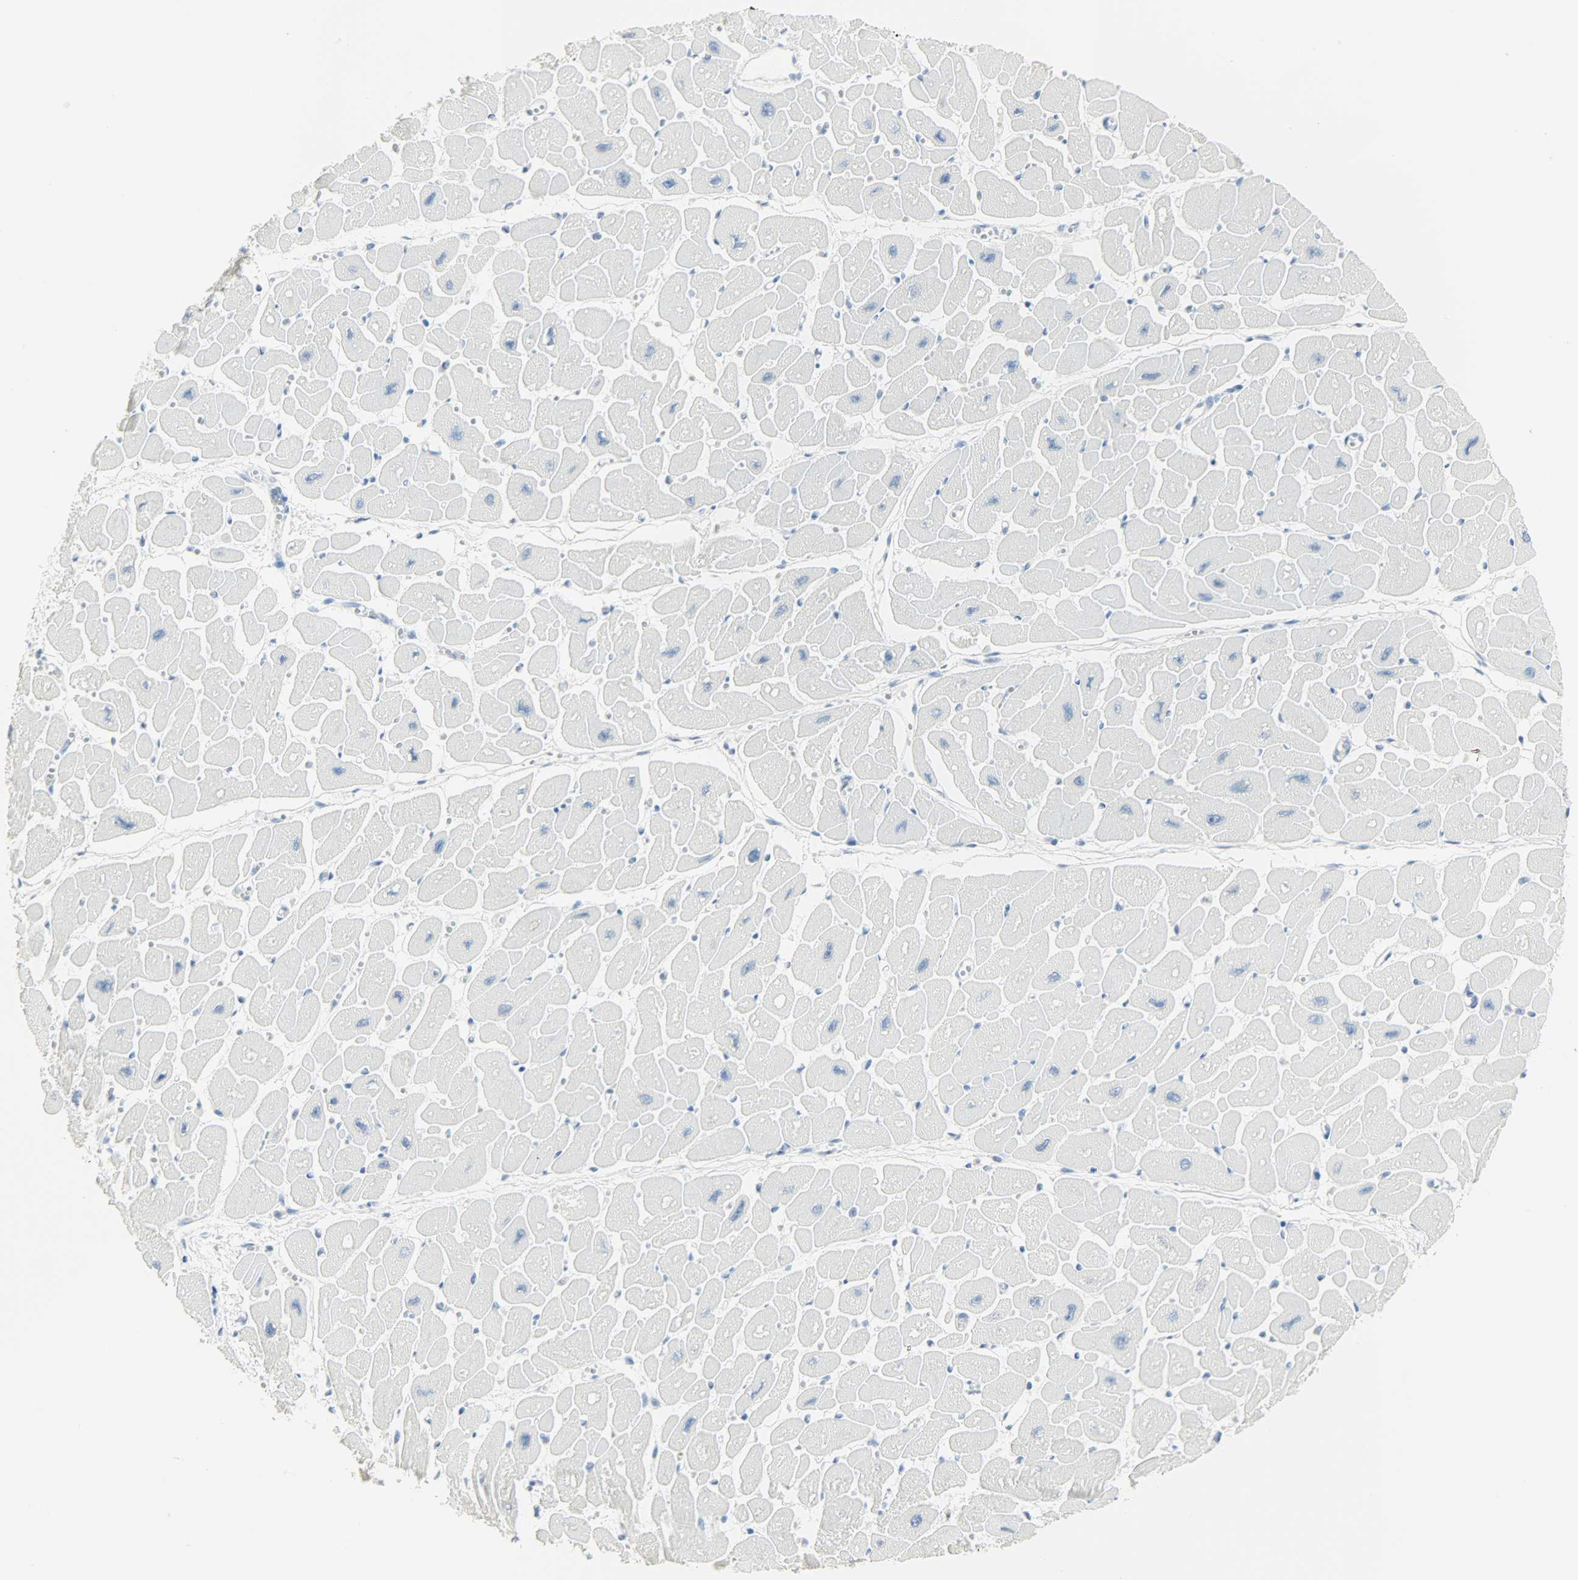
{"staining": {"intensity": "negative", "quantity": "none", "location": "none"}, "tissue": "heart muscle", "cell_type": "Cardiomyocytes", "image_type": "normal", "snomed": [{"axis": "morphology", "description": "Normal tissue, NOS"}, {"axis": "topography", "description": "Heart"}], "caption": "Heart muscle stained for a protein using IHC exhibits no staining cardiomyocytes.", "gene": "PTPN6", "patient": {"sex": "female", "age": 54}}